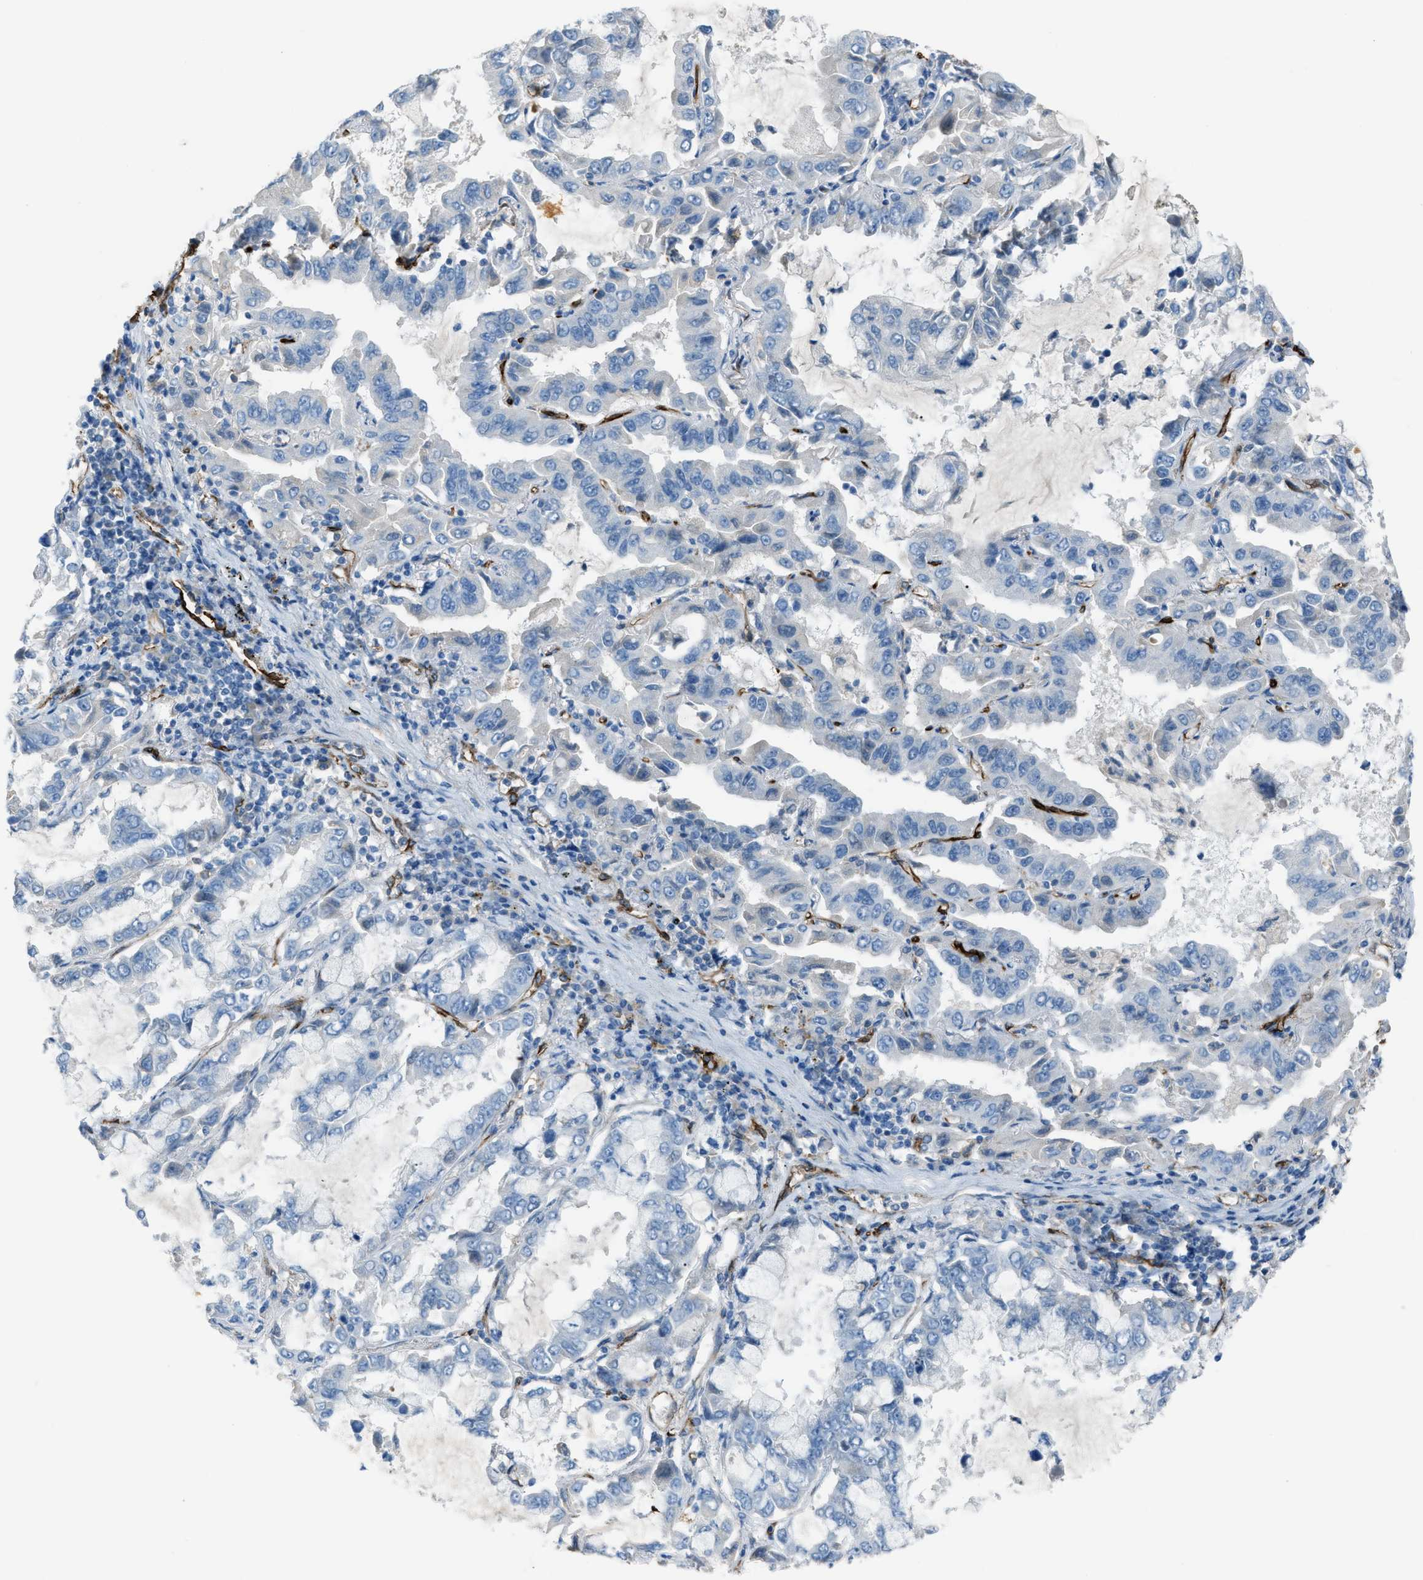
{"staining": {"intensity": "negative", "quantity": "none", "location": "none"}, "tissue": "lung cancer", "cell_type": "Tumor cells", "image_type": "cancer", "snomed": [{"axis": "morphology", "description": "Adenocarcinoma, NOS"}, {"axis": "topography", "description": "Lung"}], "caption": "Tumor cells show no significant protein positivity in lung cancer. Brightfield microscopy of immunohistochemistry (IHC) stained with DAB (brown) and hematoxylin (blue), captured at high magnification.", "gene": "SLC22A15", "patient": {"sex": "male", "age": 64}}